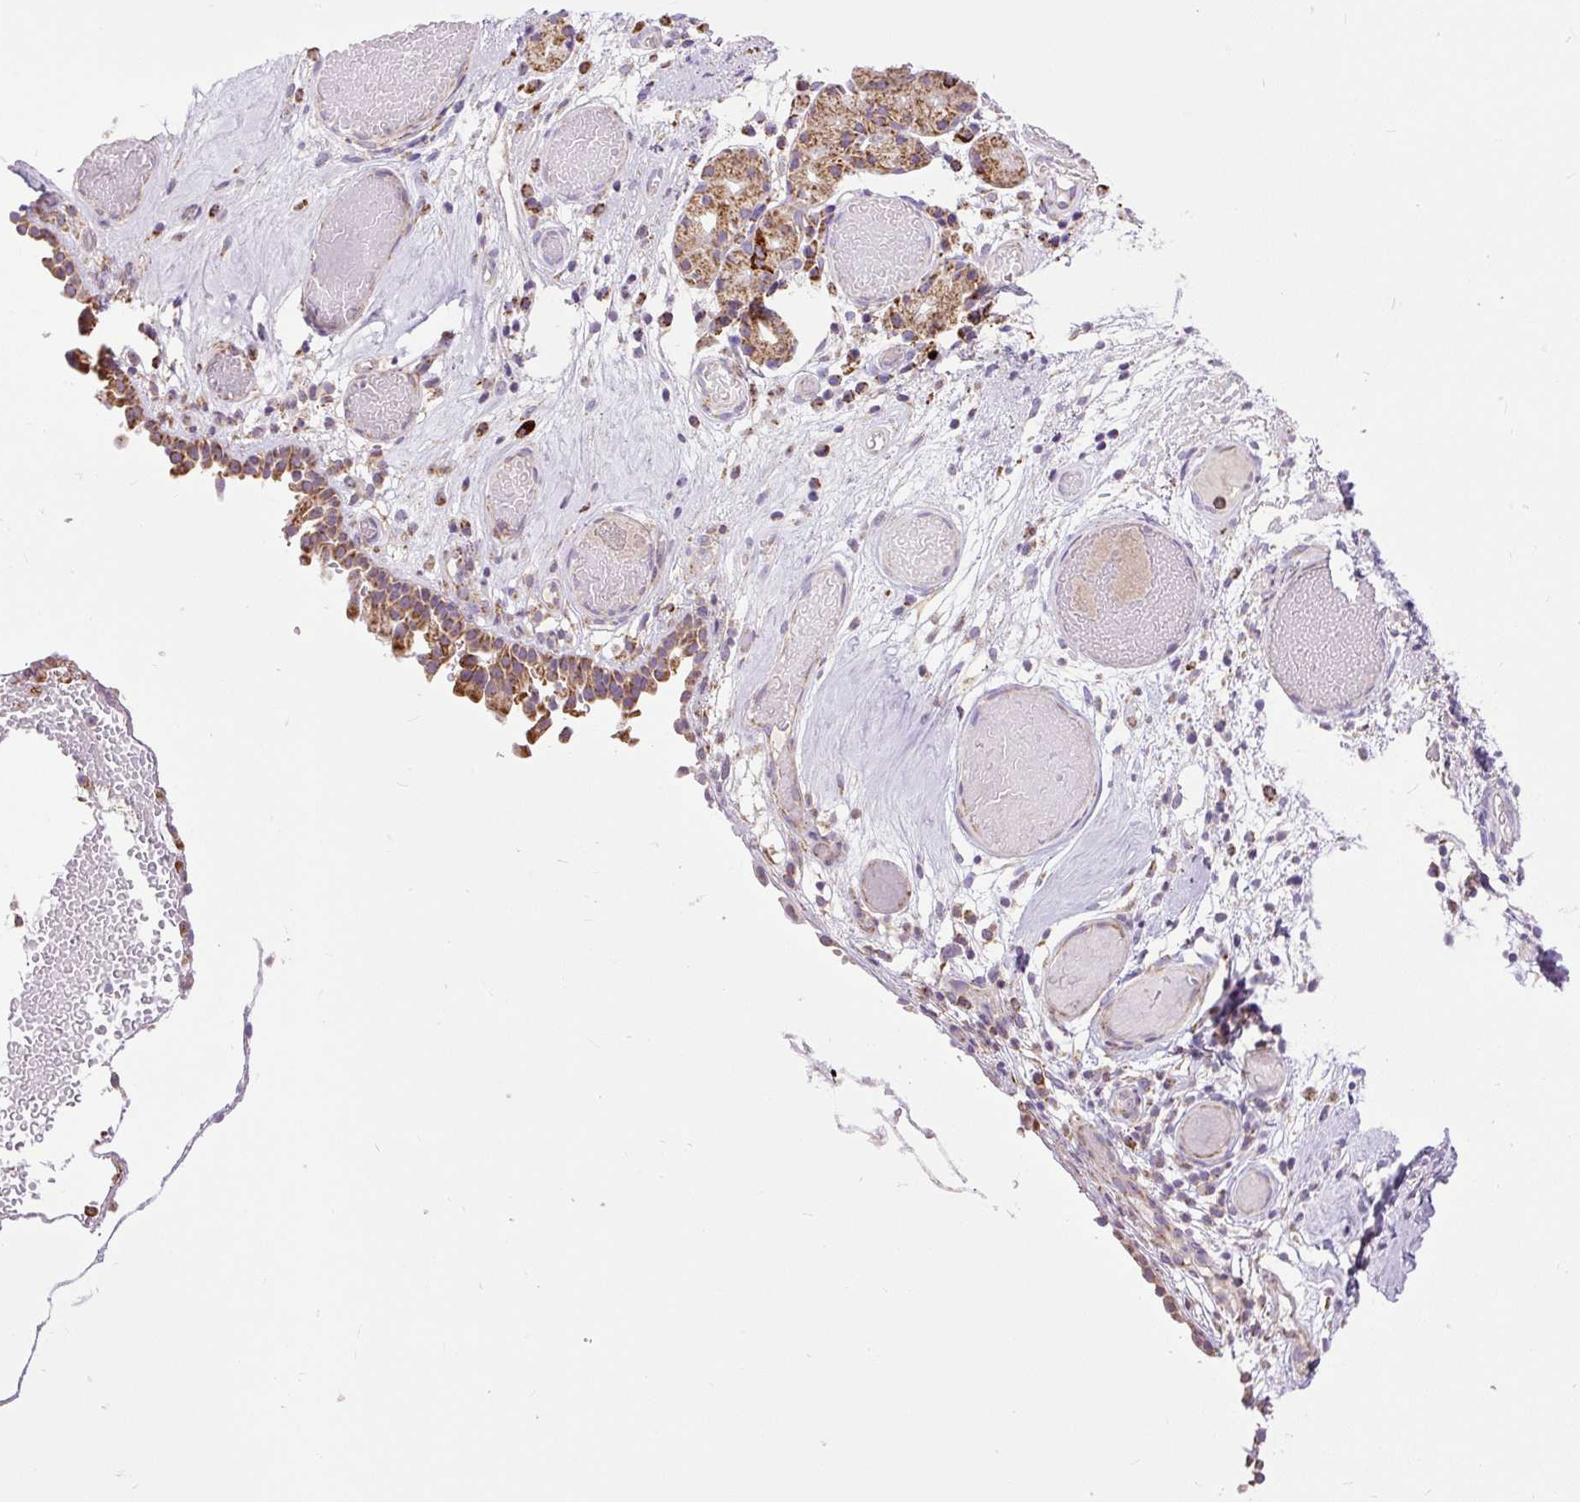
{"staining": {"intensity": "moderate", "quantity": ">75%", "location": "cytoplasmic/membranous"}, "tissue": "nasopharynx", "cell_type": "Respiratory epithelial cells", "image_type": "normal", "snomed": [{"axis": "morphology", "description": "Normal tissue, NOS"}, {"axis": "morphology", "description": "Inflammation, NOS"}, {"axis": "topography", "description": "Nasopharynx"}], "caption": "A medium amount of moderate cytoplasmic/membranous expression is seen in about >75% of respiratory epithelial cells in unremarkable nasopharynx. Using DAB (3,3'-diaminobenzidine) (brown) and hematoxylin (blue) stains, captured at high magnification using brightfield microscopy.", "gene": "TM2D3", "patient": {"sex": "male", "age": 54}}